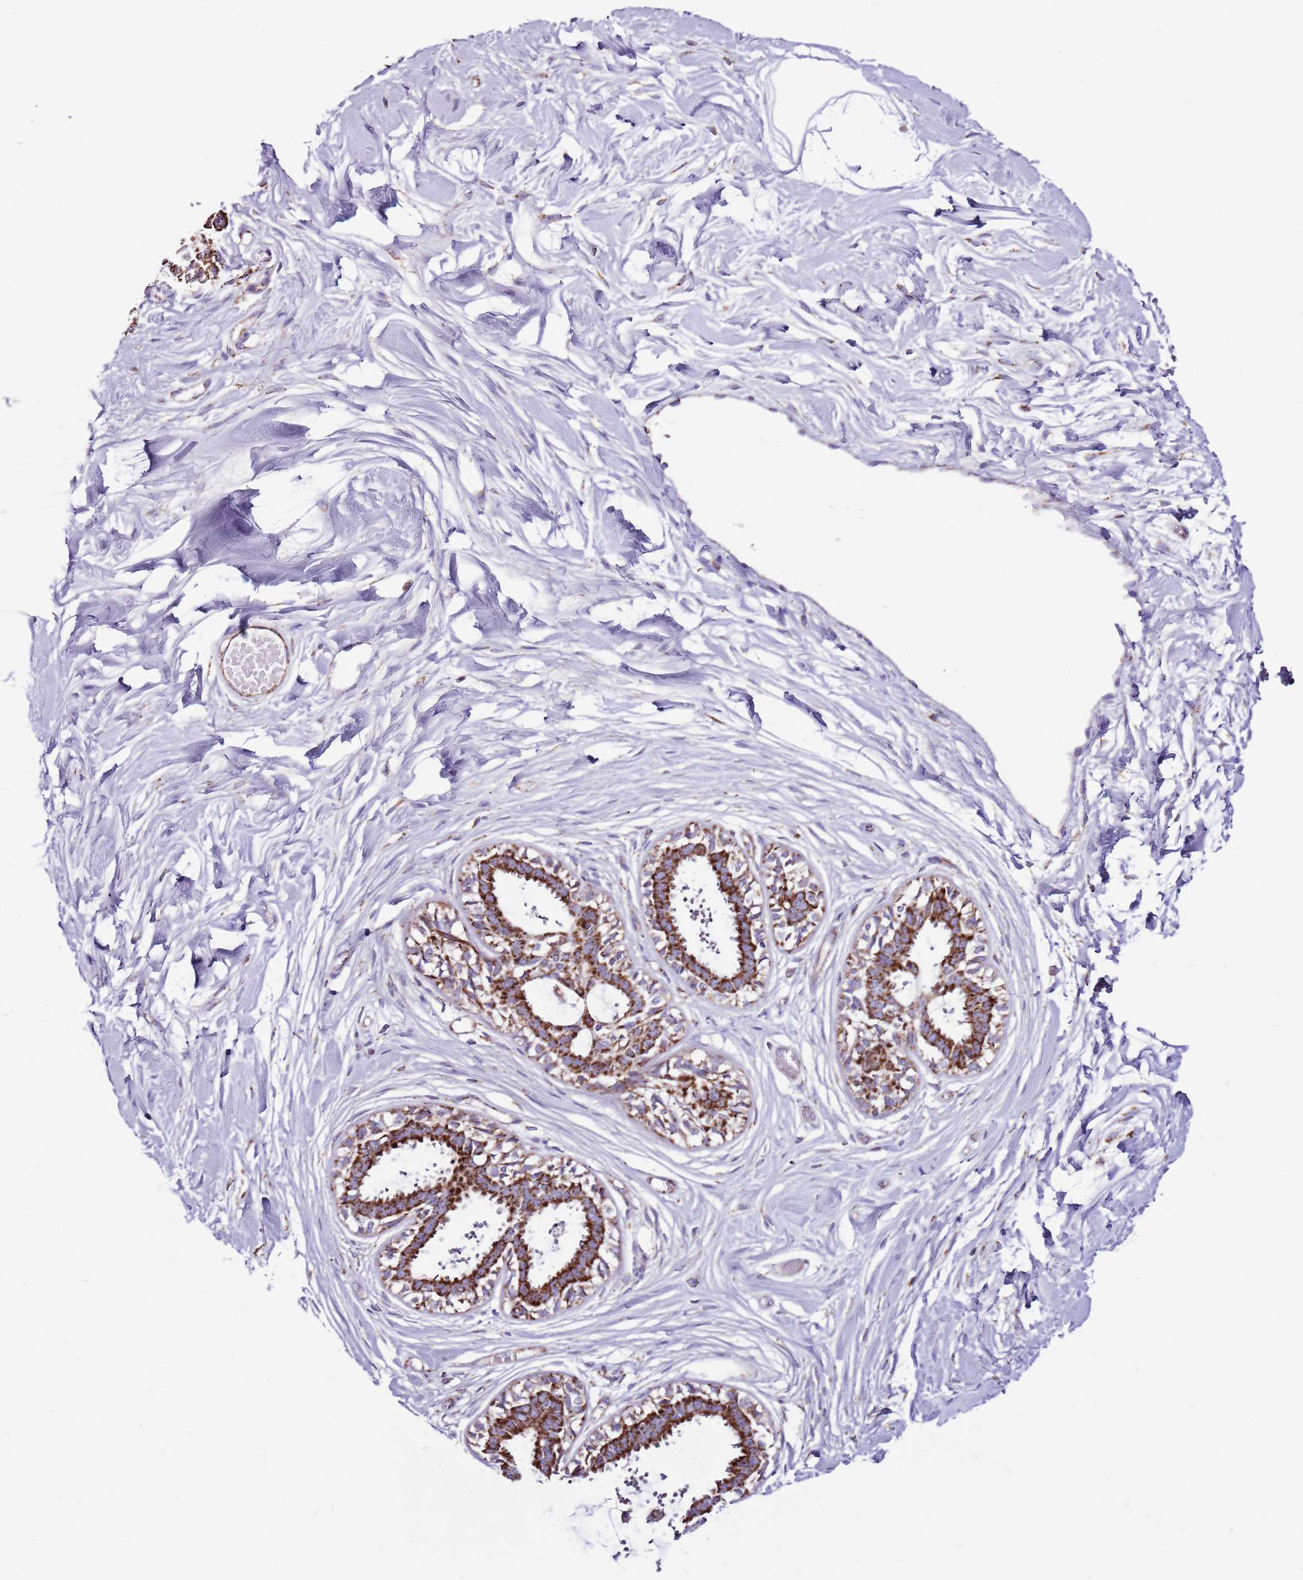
{"staining": {"intensity": "negative", "quantity": "none", "location": "none"}, "tissue": "breast", "cell_type": "Adipocytes", "image_type": "normal", "snomed": [{"axis": "morphology", "description": "Normal tissue, NOS"}, {"axis": "topography", "description": "Breast"}], "caption": "IHC image of unremarkable breast: human breast stained with DAB (3,3'-diaminobenzidine) demonstrates no significant protein expression in adipocytes.", "gene": "HECTD4", "patient": {"sex": "female", "age": 45}}